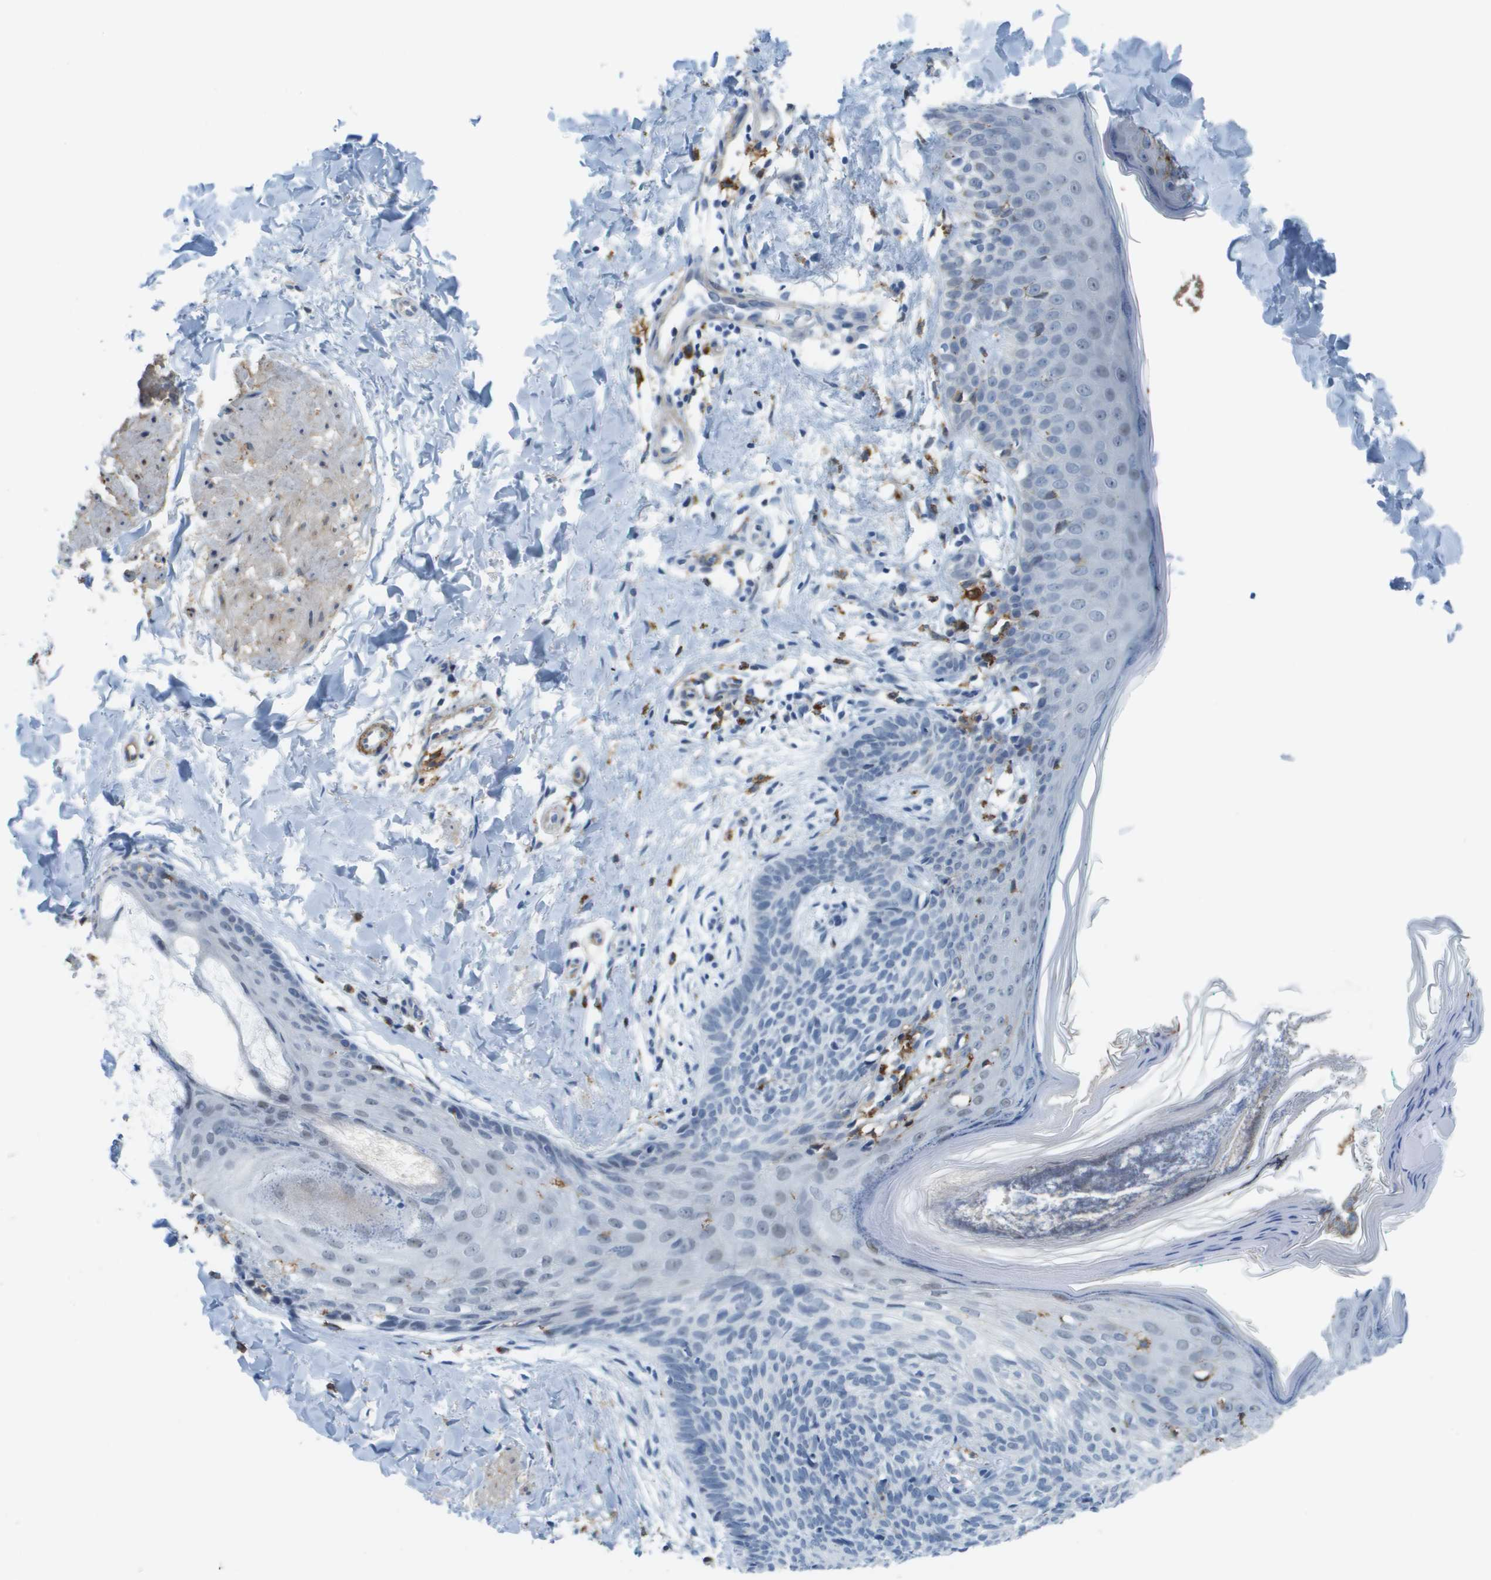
{"staining": {"intensity": "negative", "quantity": "none", "location": "none"}, "tissue": "skin cancer", "cell_type": "Tumor cells", "image_type": "cancer", "snomed": [{"axis": "morphology", "description": "Basal cell carcinoma"}, {"axis": "topography", "description": "Skin"}], "caption": "Immunohistochemistry of human basal cell carcinoma (skin) demonstrates no positivity in tumor cells.", "gene": "ZBTB43", "patient": {"sex": "male", "age": 60}}